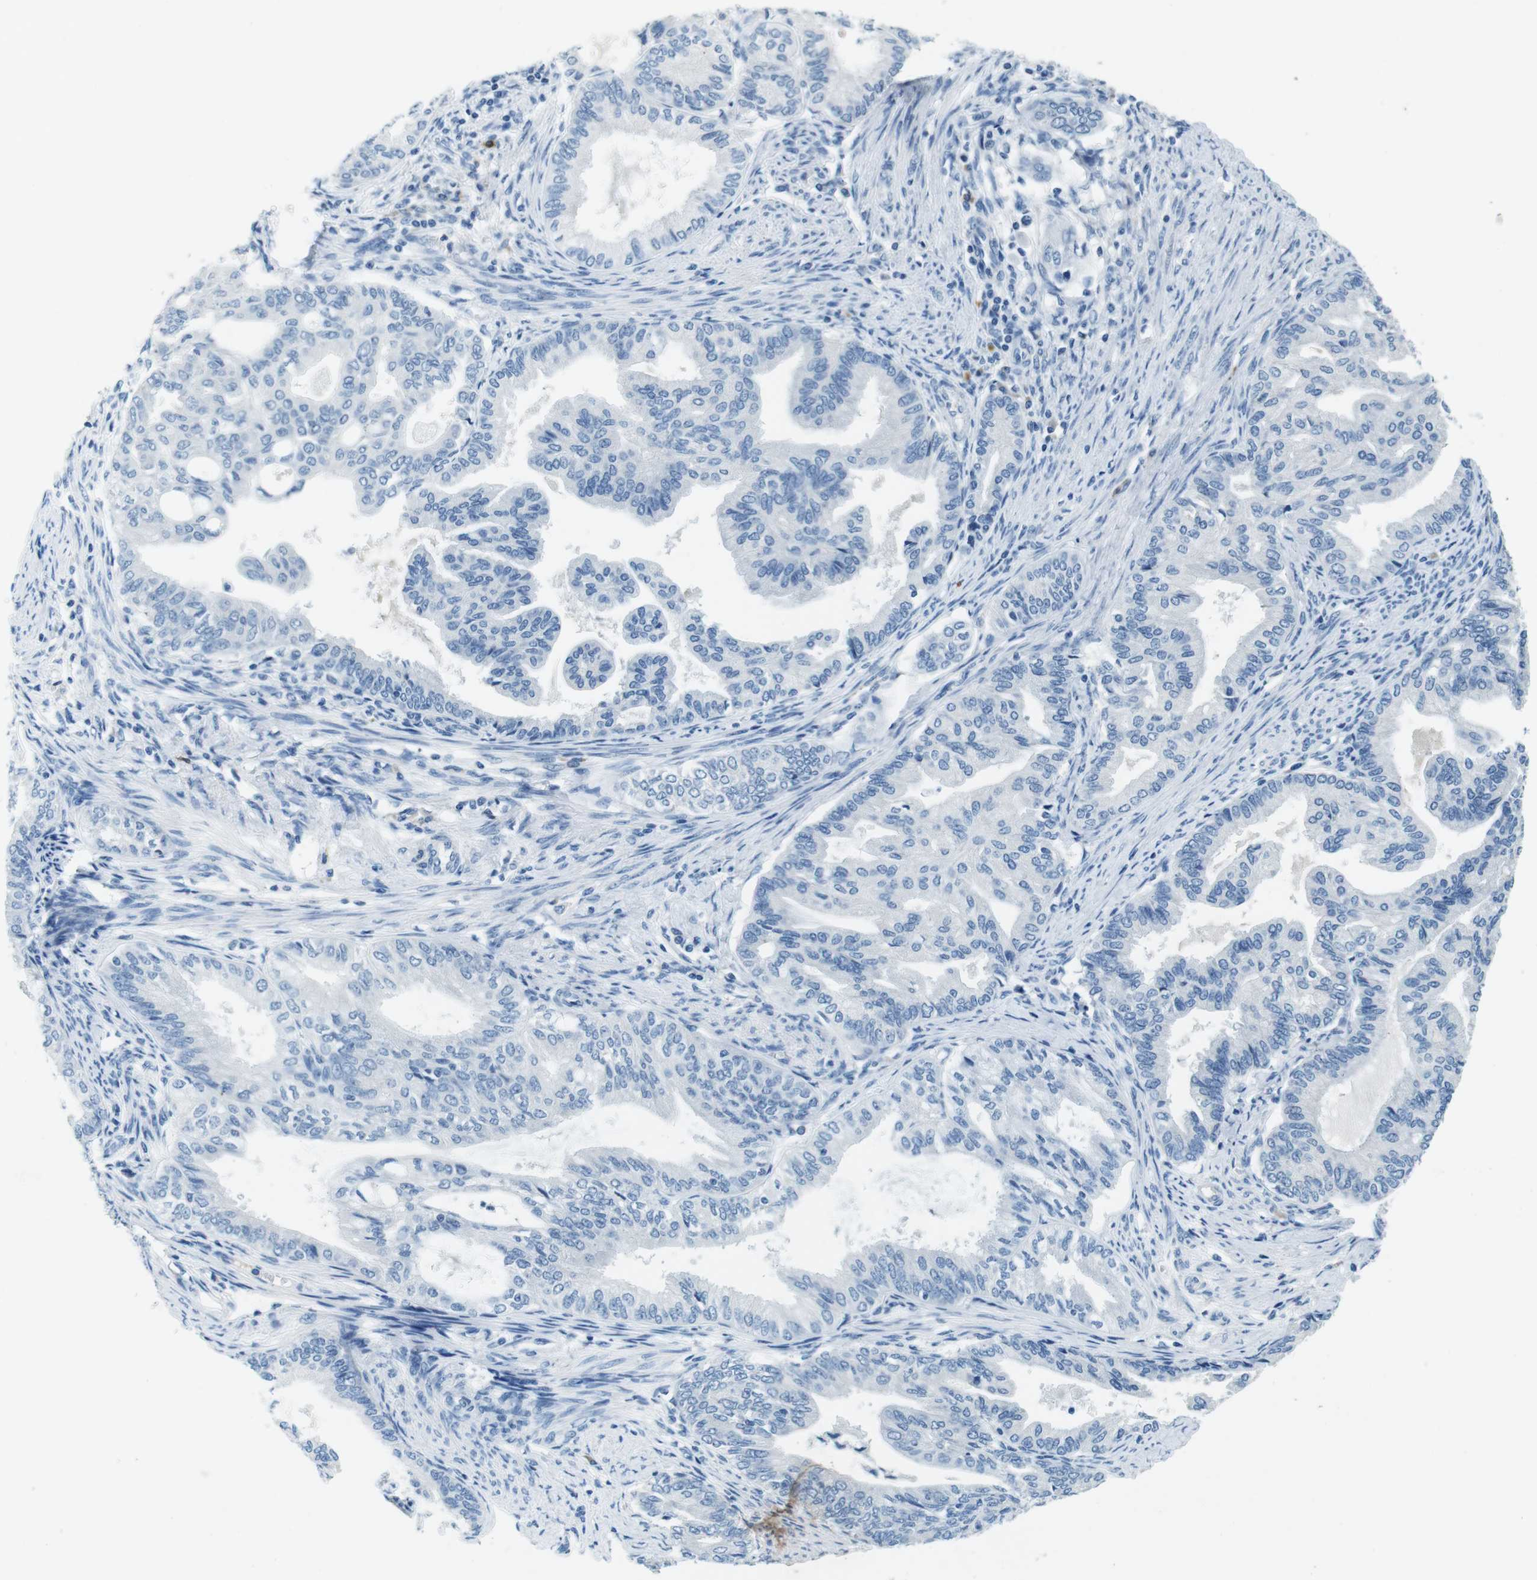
{"staining": {"intensity": "negative", "quantity": "none", "location": "none"}, "tissue": "endometrial cancer", "cell_type": "Tumor cells", "image_type": "cancer", "snomed": [{"axis": "morphology", "description": "Adenocarcinoma, NOS"}, {"axis": "topography", "description": "Endometrium"}], "caption": "Tumor cells show no significant protein expression in endometrial adenocarcinoma.", "gene": "IGHD", "patient": {"sex": "female", "age": 86}}